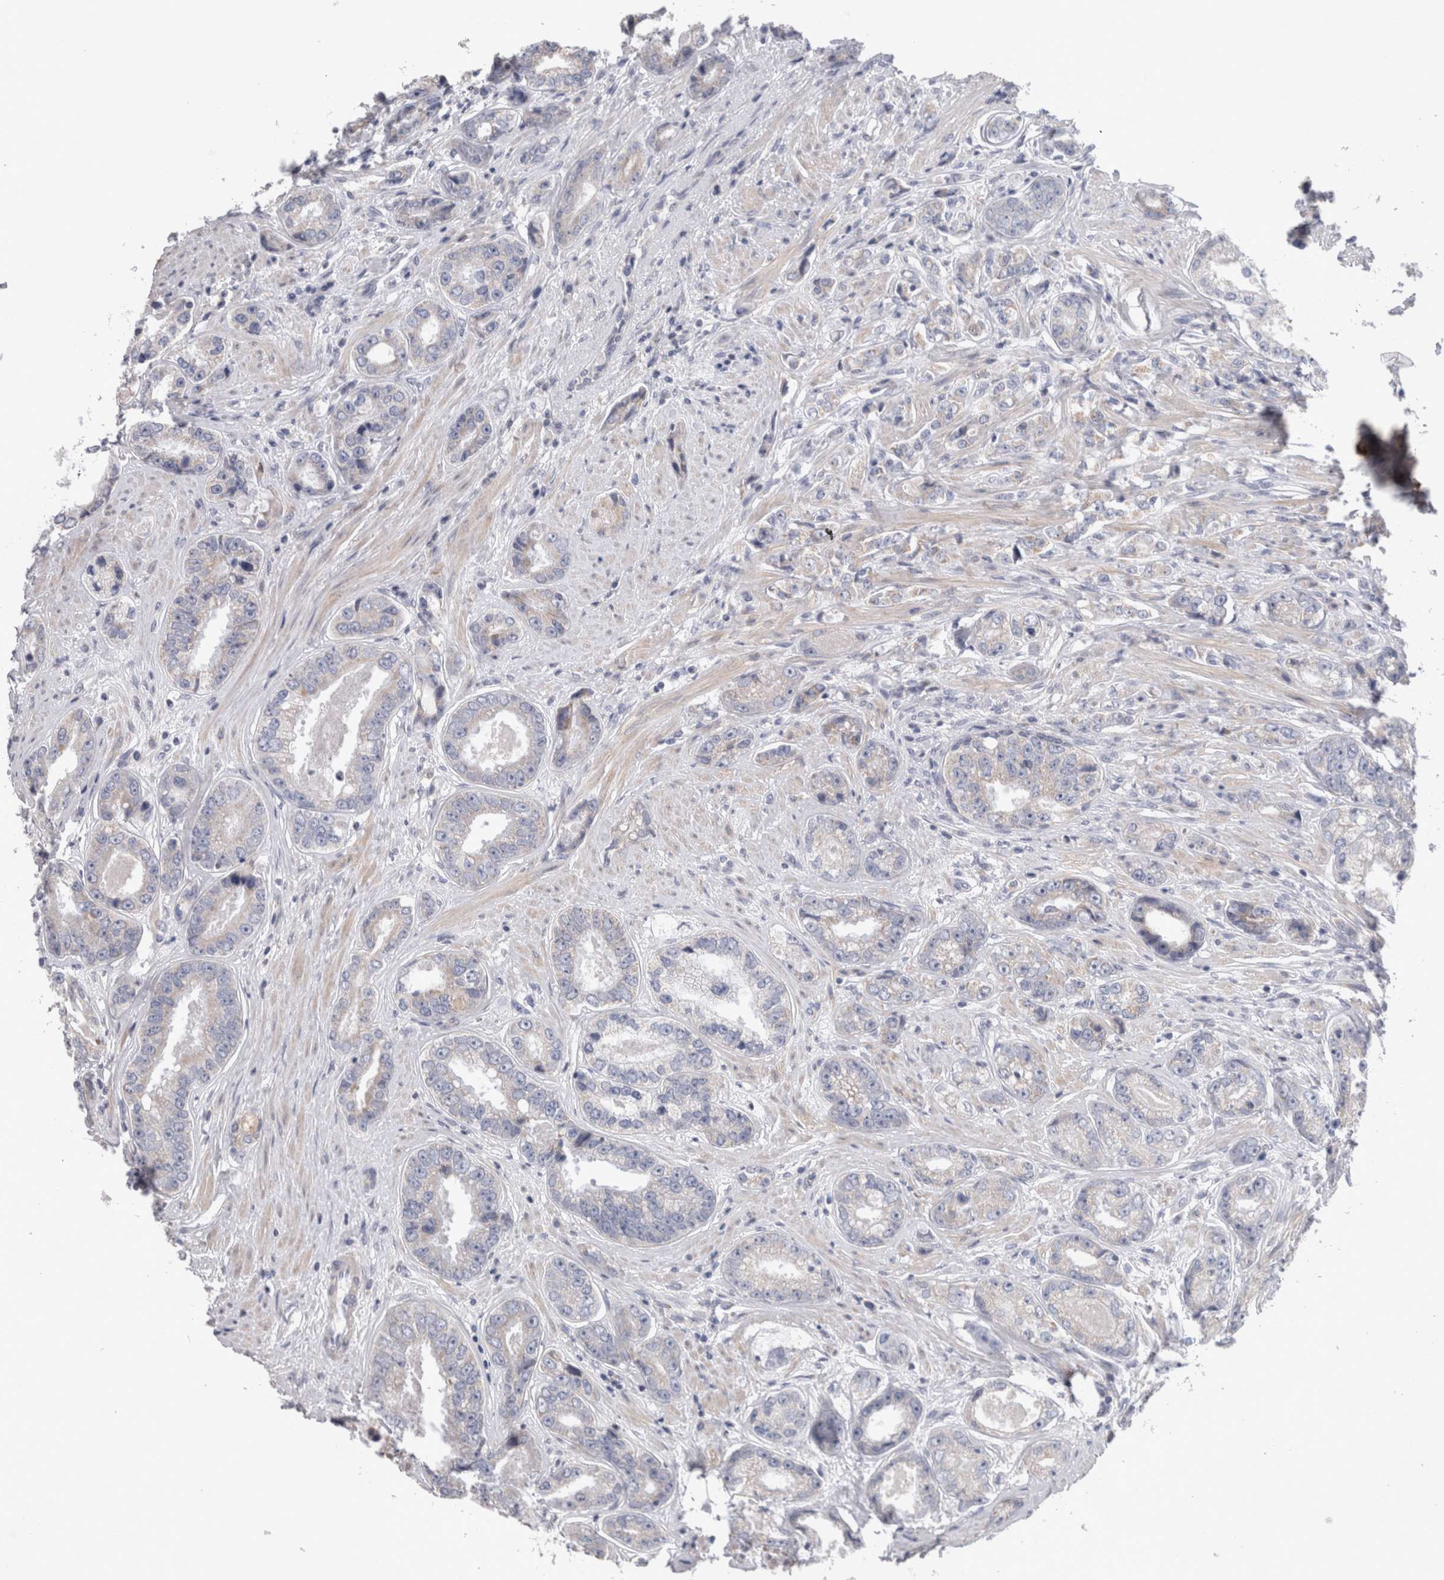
{"staining": {"intensity": "negative", "quantity": "none", "location": "none"}, "tissue": "prostate cancer", "cell_type": "Tumor cells", "image_type": "cancer", "snomed": [{"axis": "morphology", "description": "Adenocarcinoma, High grade"}, {"axis": "topography", "description": "Prostate"}], "caption": "There is no significant positivity in tumor cells of prostate adenocarcinoma (high-grade).", "gene": "GDAP1", "patient": {"sex": "male", "age": 61}}